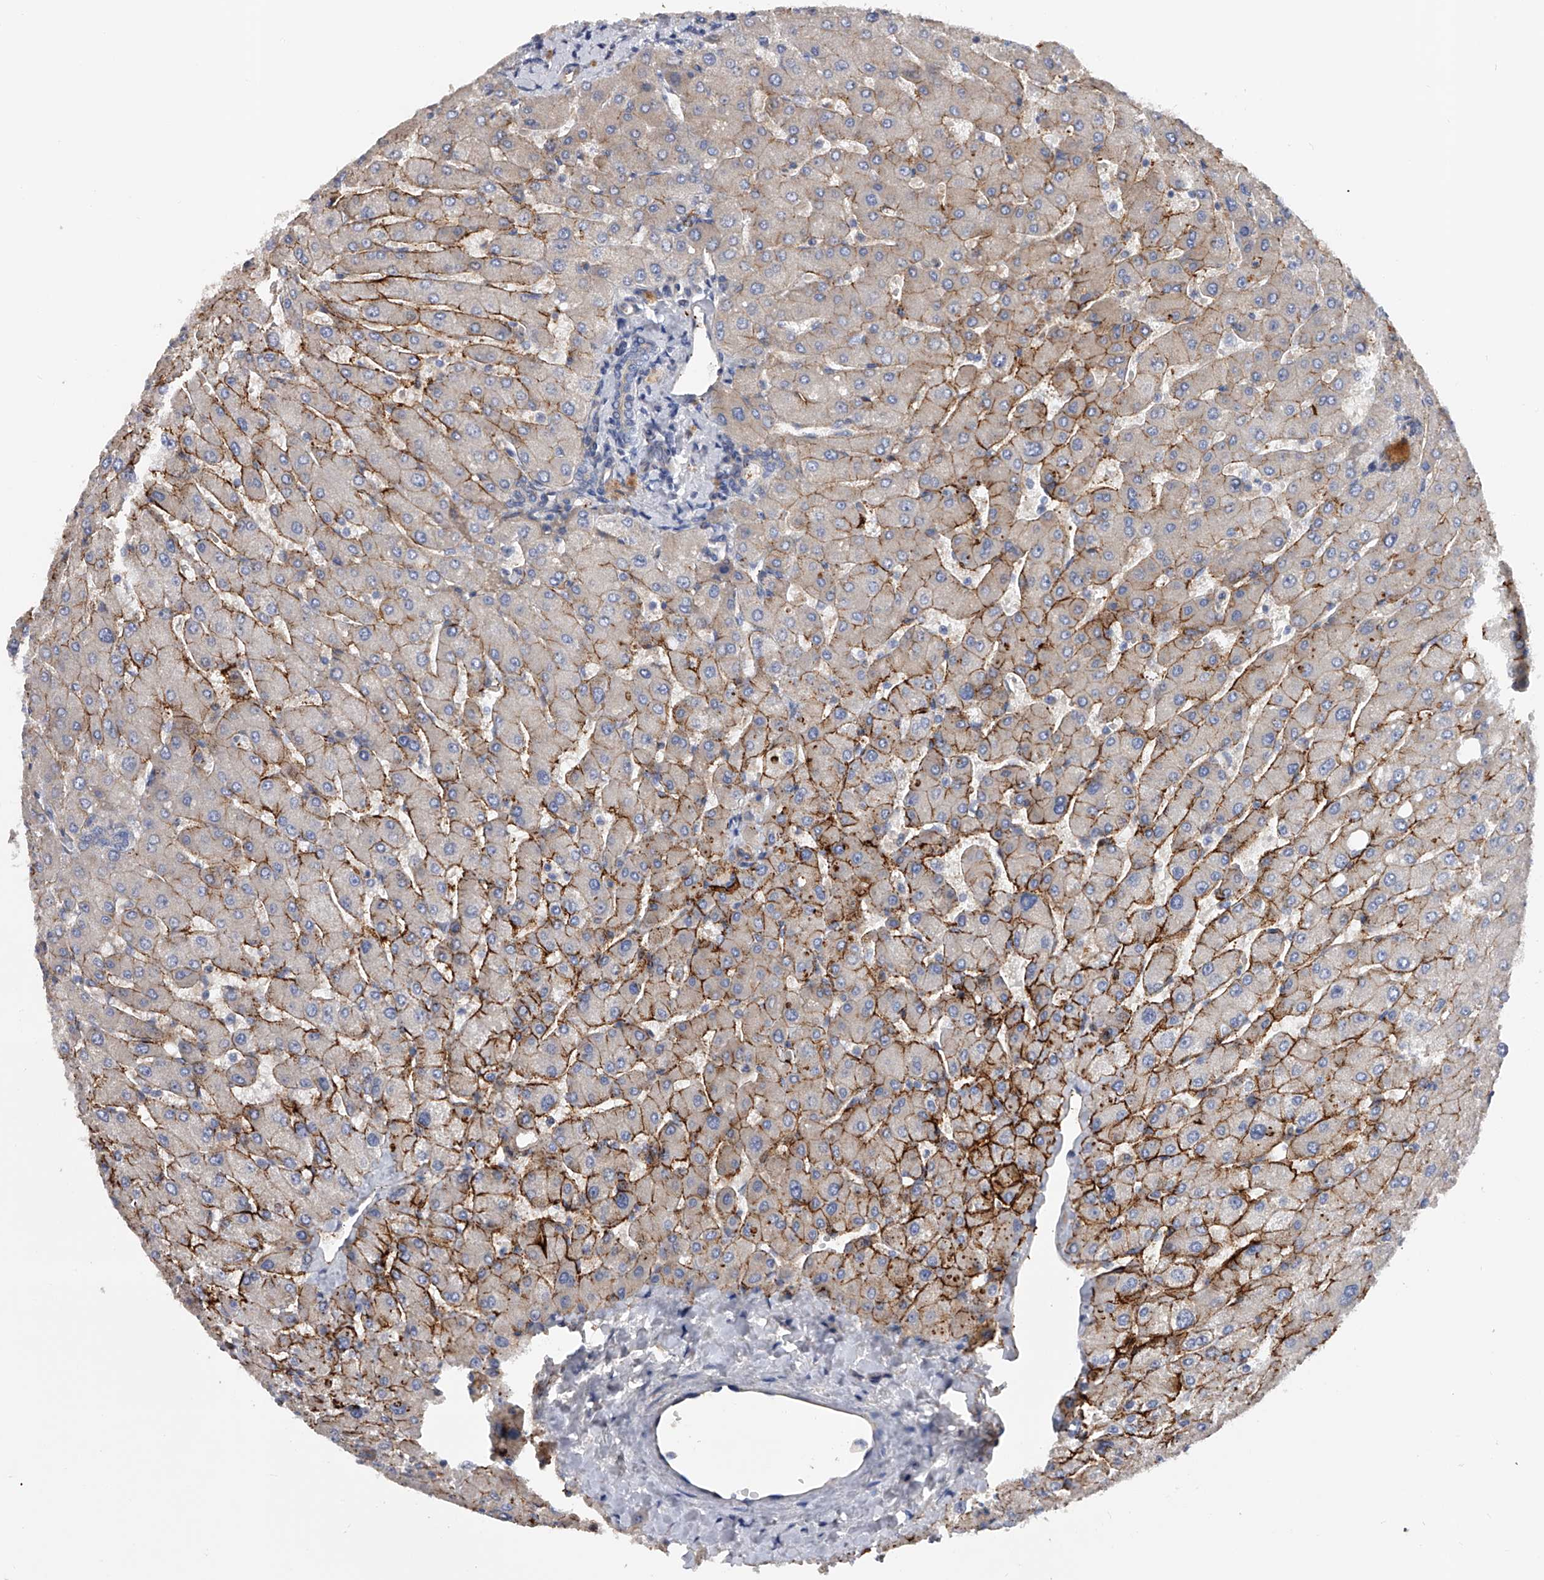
{"staining": {"intensity": "negative", "quantity": "none", "location": "none"}, "tissue": "liver", "cell_type": "Cholangiocytes", "image_type": "normal", "snomed": [{"axis": "morphology", "description": "Normal tissue, NOS"}, {"axis": "topography", "description": "Liver"}], "caption": "DAB immunohistochemical staining of benign human liver shows no significant staining in cholangiocytes.", "gene": "RWDD2A", "patient": {"sex": "male", "age": 55}}